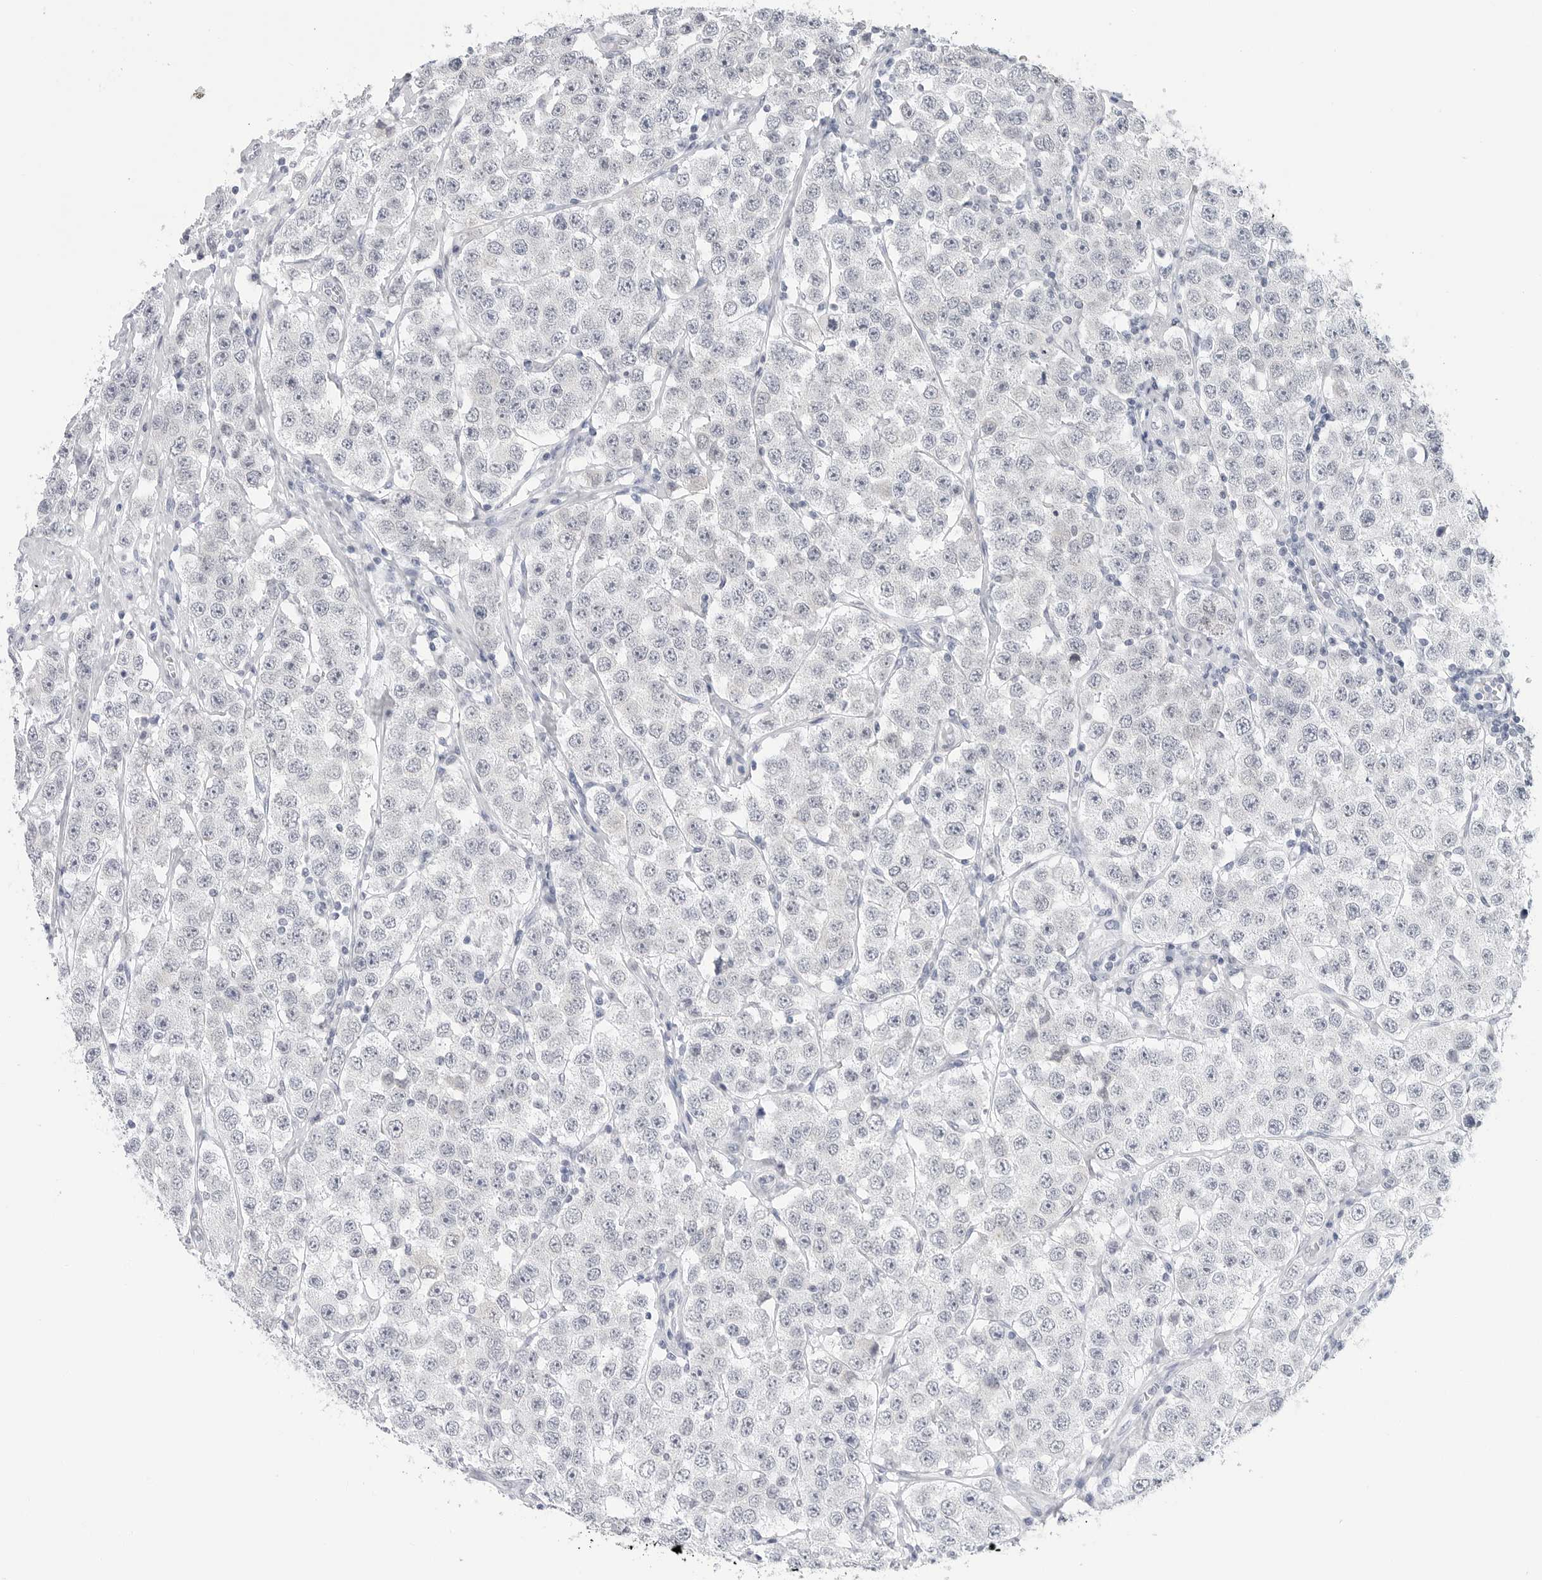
{"staining": {"intensity": "negative", "quantity": "none", "location": "none"}, "tissue": "testis cancer", "cell_type": "Tumor cells", "image_type": "cancer", "snomed": [{"axis": "morphology", "description": "Seminoma, NOS"}, {"axis": "topography", "description": "Testis"}], "caption": "High power microscopy histopathology image of an immunohistochemistry (IHC) histopathology image of testis cancer, revealing no significant positivity in tumor cells.", "gene": "HSPB7", "patient": {"sex": "male", "age": 28}}